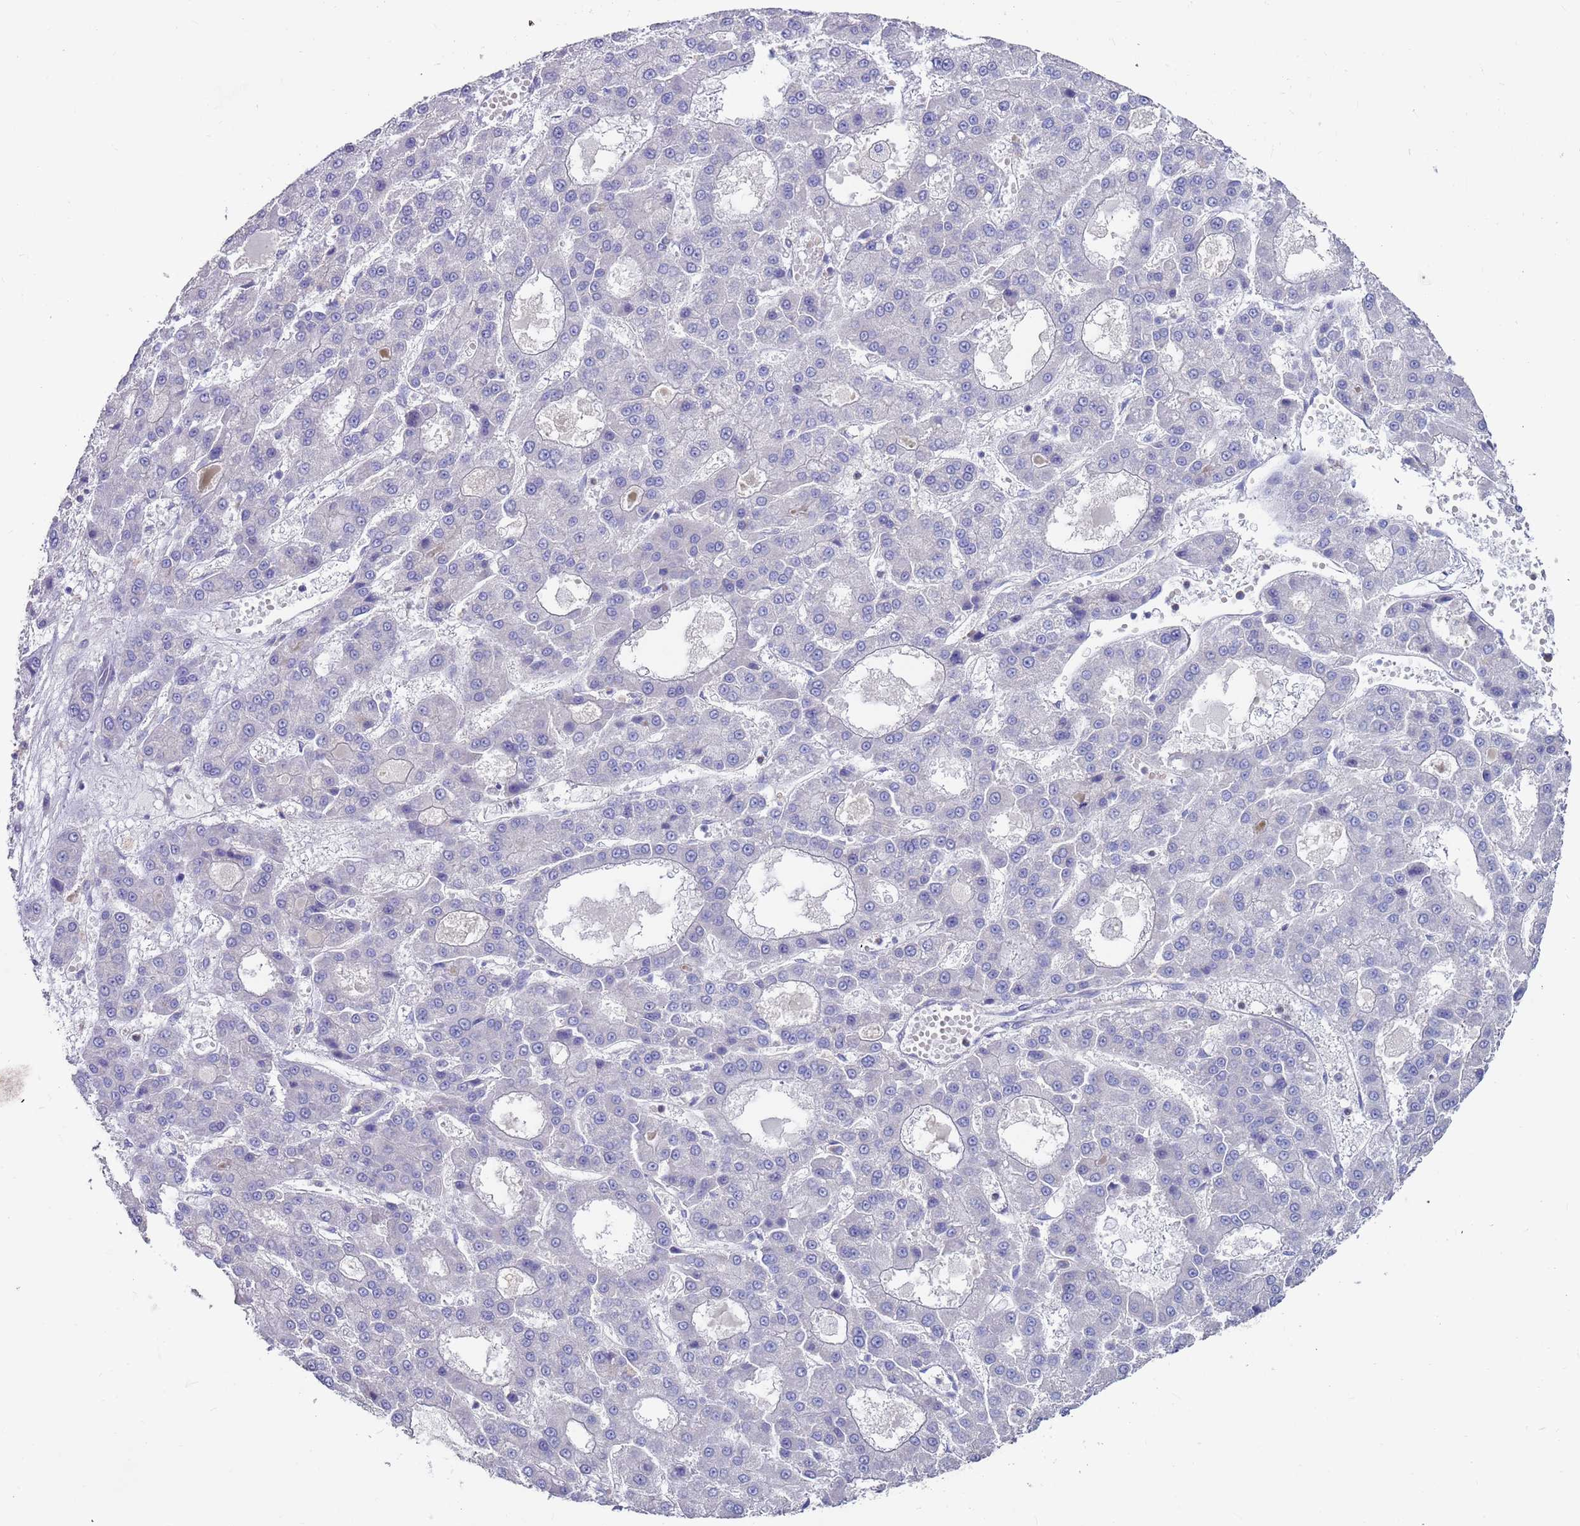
{"staining": {"intensity": "negative", "quantity": "none", "location": "none"}, "tissue": "liver cancer", "cell_type": "Tumor cells", "image_type": "cancer", "snomed": [{"axis": "morphology", "description": "Carcinoma, Hepatocellular, NOS"}, {"axis": "topography", "description": "Liver"}], "caption": "Immunohistochemical staining of liver cancer (hepatocellular carcinoma) demonstrates no significant positivity in tumor cells.", "gene": "KRTCAP3", "patient": {"sex": "male", "age": 70}}